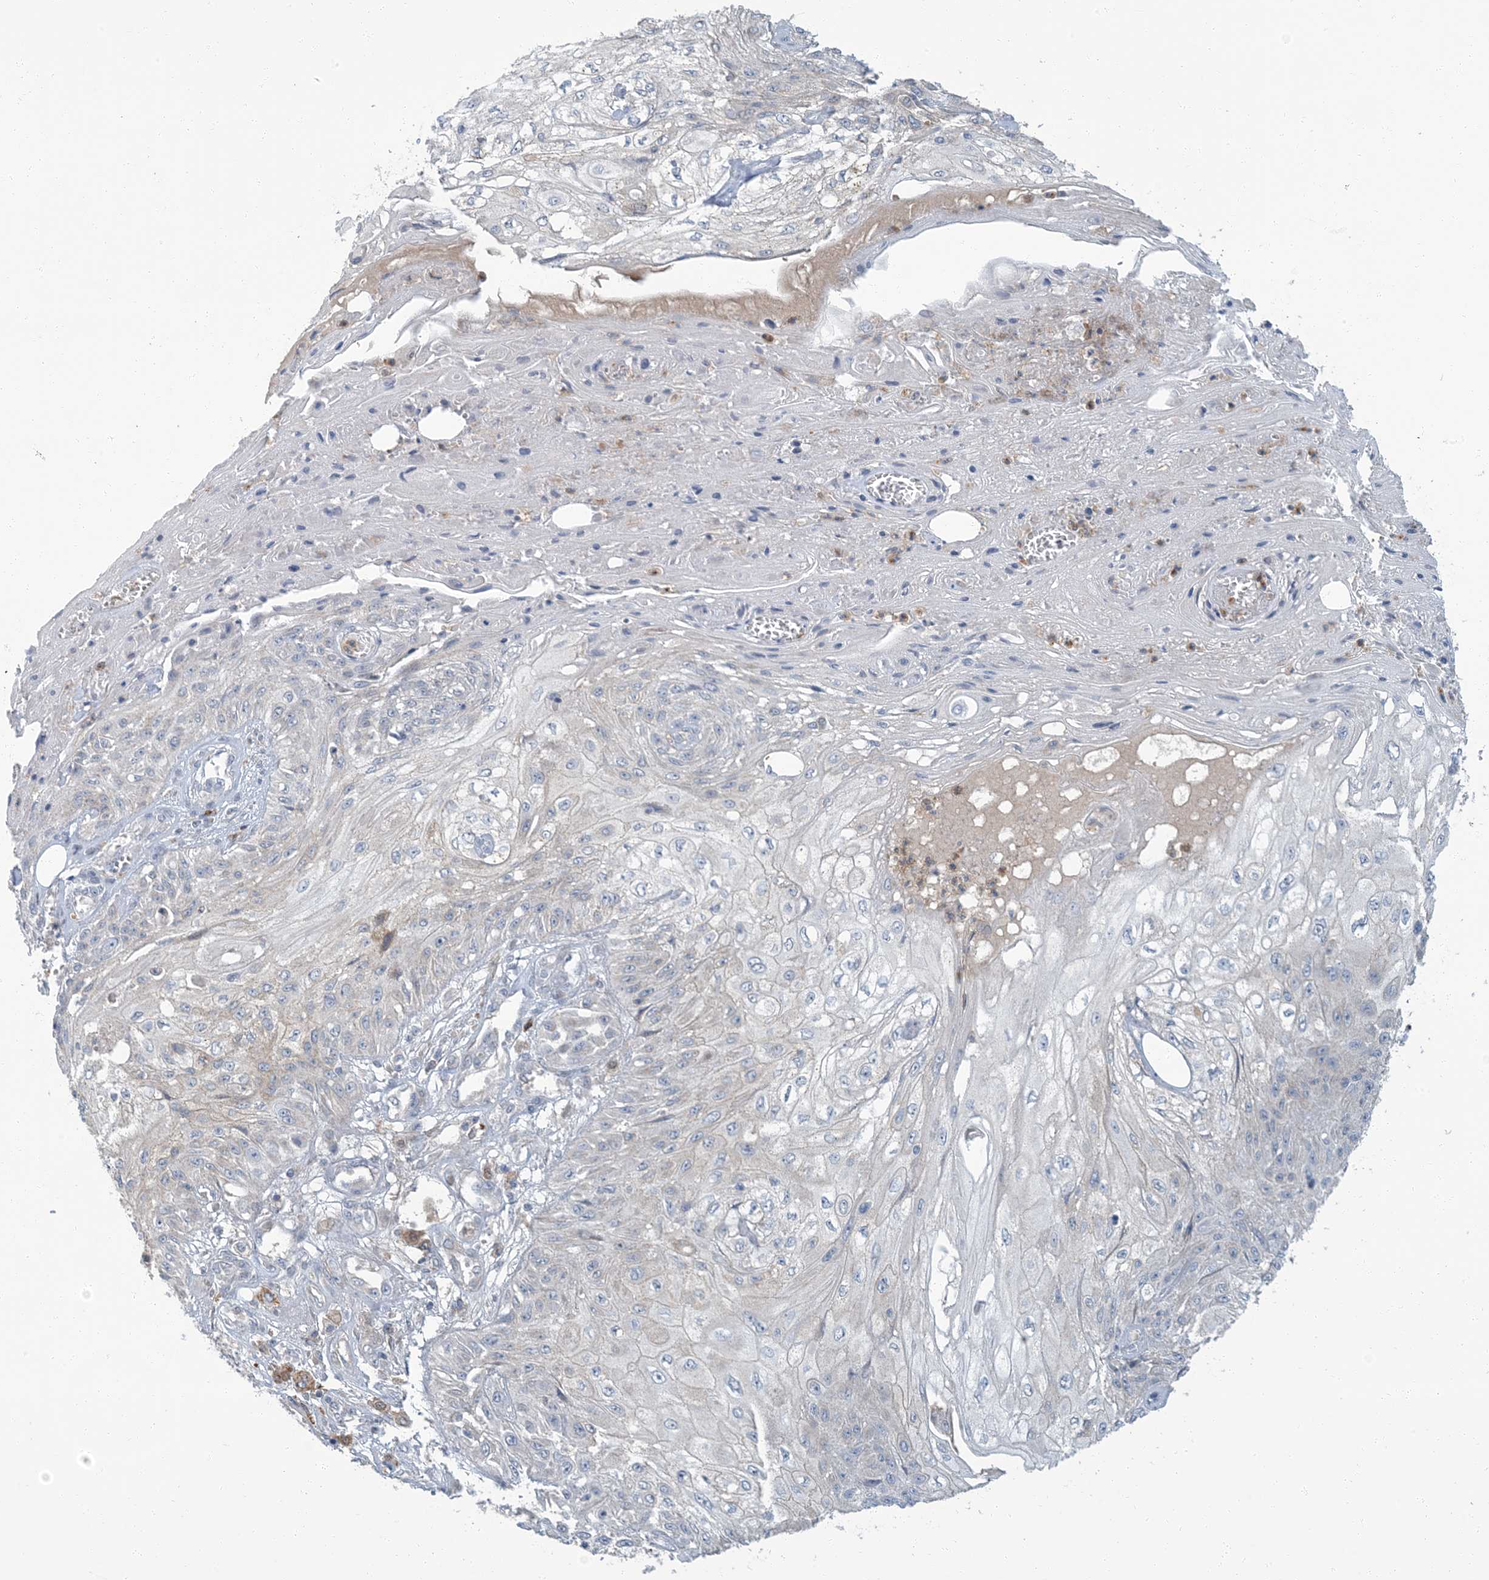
{"staining": {"intensity": "negative", "quantity": "none", "location": "none"}, "tissue": "skin cancer", "cell_type": "Tumor cells", "image_type": "cancer", "snomed": [{"axis": "morphology", "description": "Squamous cell carcinoma, NOS"}, {"axis": "morphology", "description": "Squamous cell carcinoma, metastatic, NOS"}, {"axis": "topography", "description": "Skin"}, {"axis": "topography", "description": "Lymph node"}], "caption": "Immunohistochemistry histopathology image of human skin metastatic squamous cell carcinoma stained for a protein (brown), which reveals no staining in tumor cells. Nuclei are stained in blue.", "gene": "EPHA4", "patient": {"sex": "male", "age": 75}}